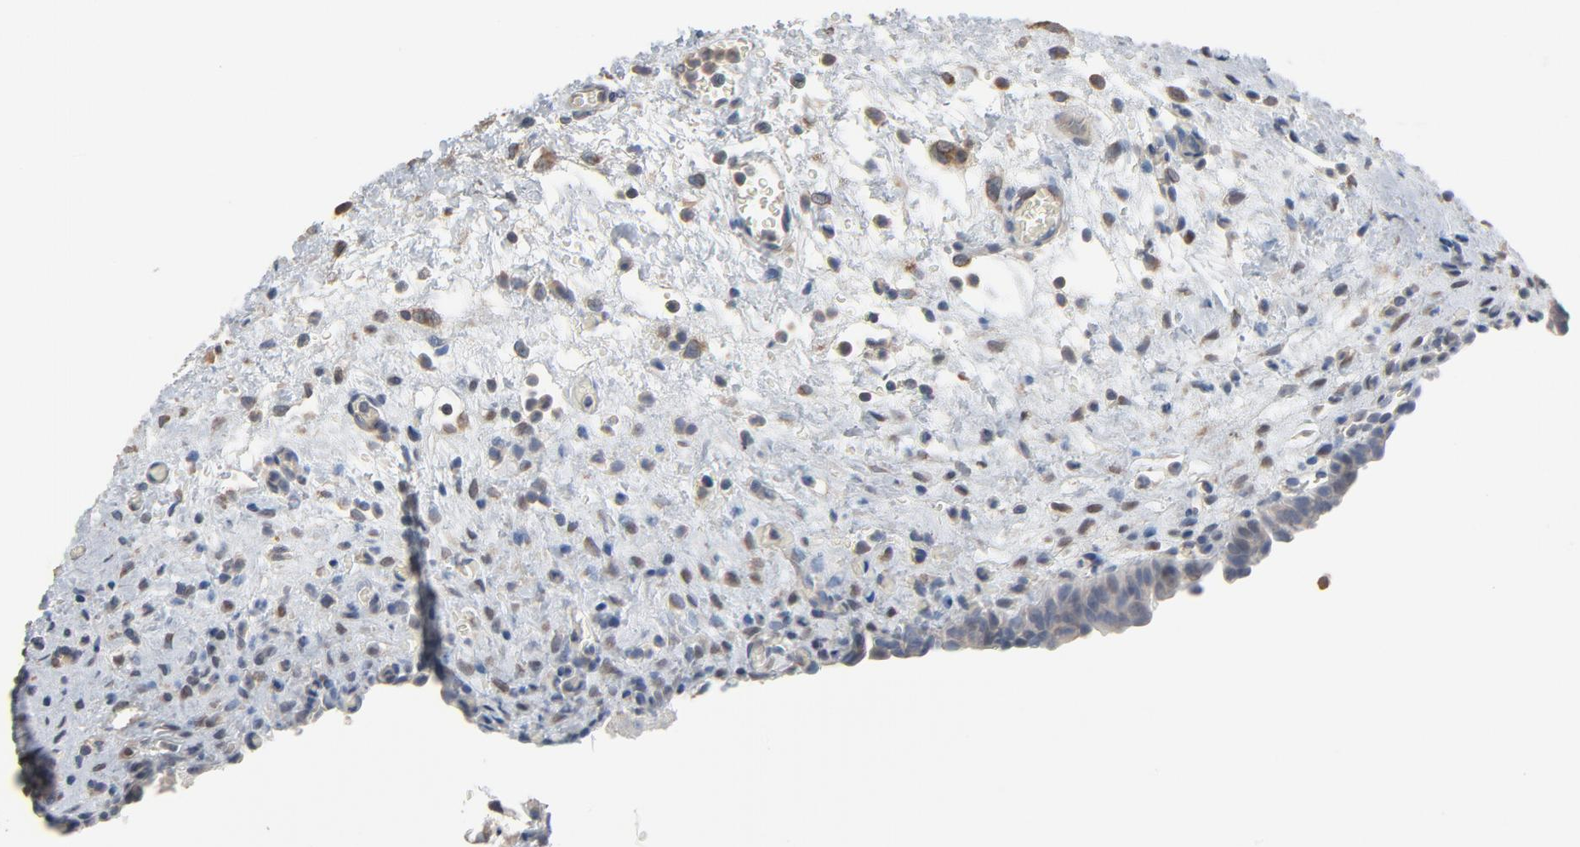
{"staining": {"intensity": "negative", "quantity": "none", "location": "none"}, "tissue": "urinary bladder", "cell_type": "Urothelial cells", "image_type": "normal", "snomed": [{"axis": "morphology", "description": "Normal tissue, NOS"}, {"axis": "morphology", "description": "Dysplasia, NOS"}, {"axis": "topography", "description": "Urinary bladder"}], "caption": "This photomicrograph is of benign urinary bladder stained with IHC to label a protein in brown with the nuclei are counter-stained blue. There is no positivity in urothelial cells. (Stains: DAB immunohistochemistry (IHC) with hematoxylin counter stain, Microscopy: brightfield microscopy at high magnification).", "gene": "SOX6", "patient": {"sex": "male", "age": 35}}